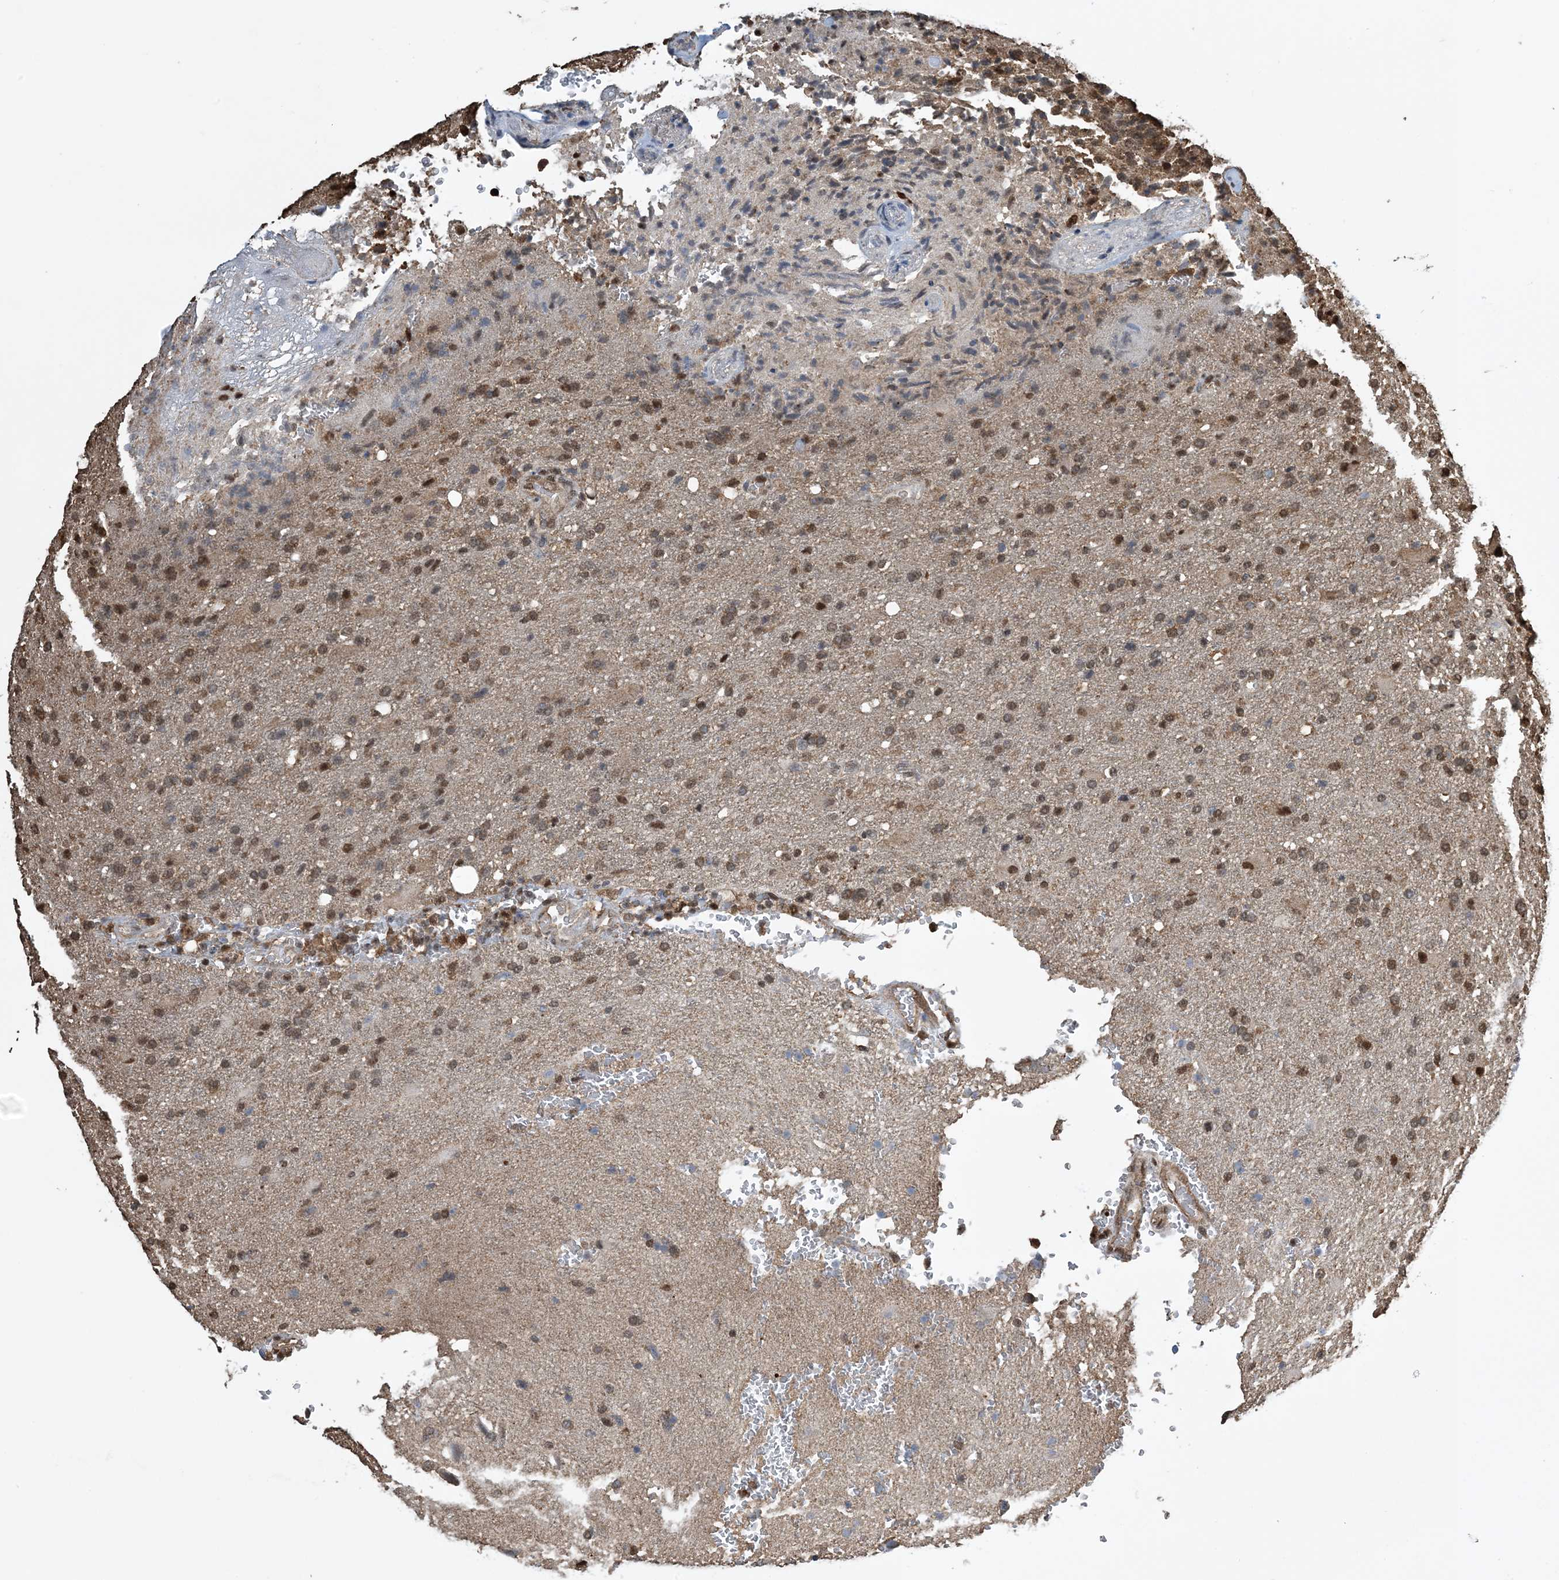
{"staining": {"intensity": "moderate", "quantity": ">75%", "location": "nuclear"}, "tissue": "glioma", "cell_type": "Tumor cells", "image_type": "cancer", "snomed": [{"axis": "morphology", "description": "Glioma, malignant, High grade"}, {"axis": "topography", "description": "Brain"}], "caption": "Glioma stained with a brown dye exhibits moderate nuclear positive expression in approximately >75% of tumor cells.", "gene": "HSPA1A", "patient": {"sex": "male", "age": 71}}